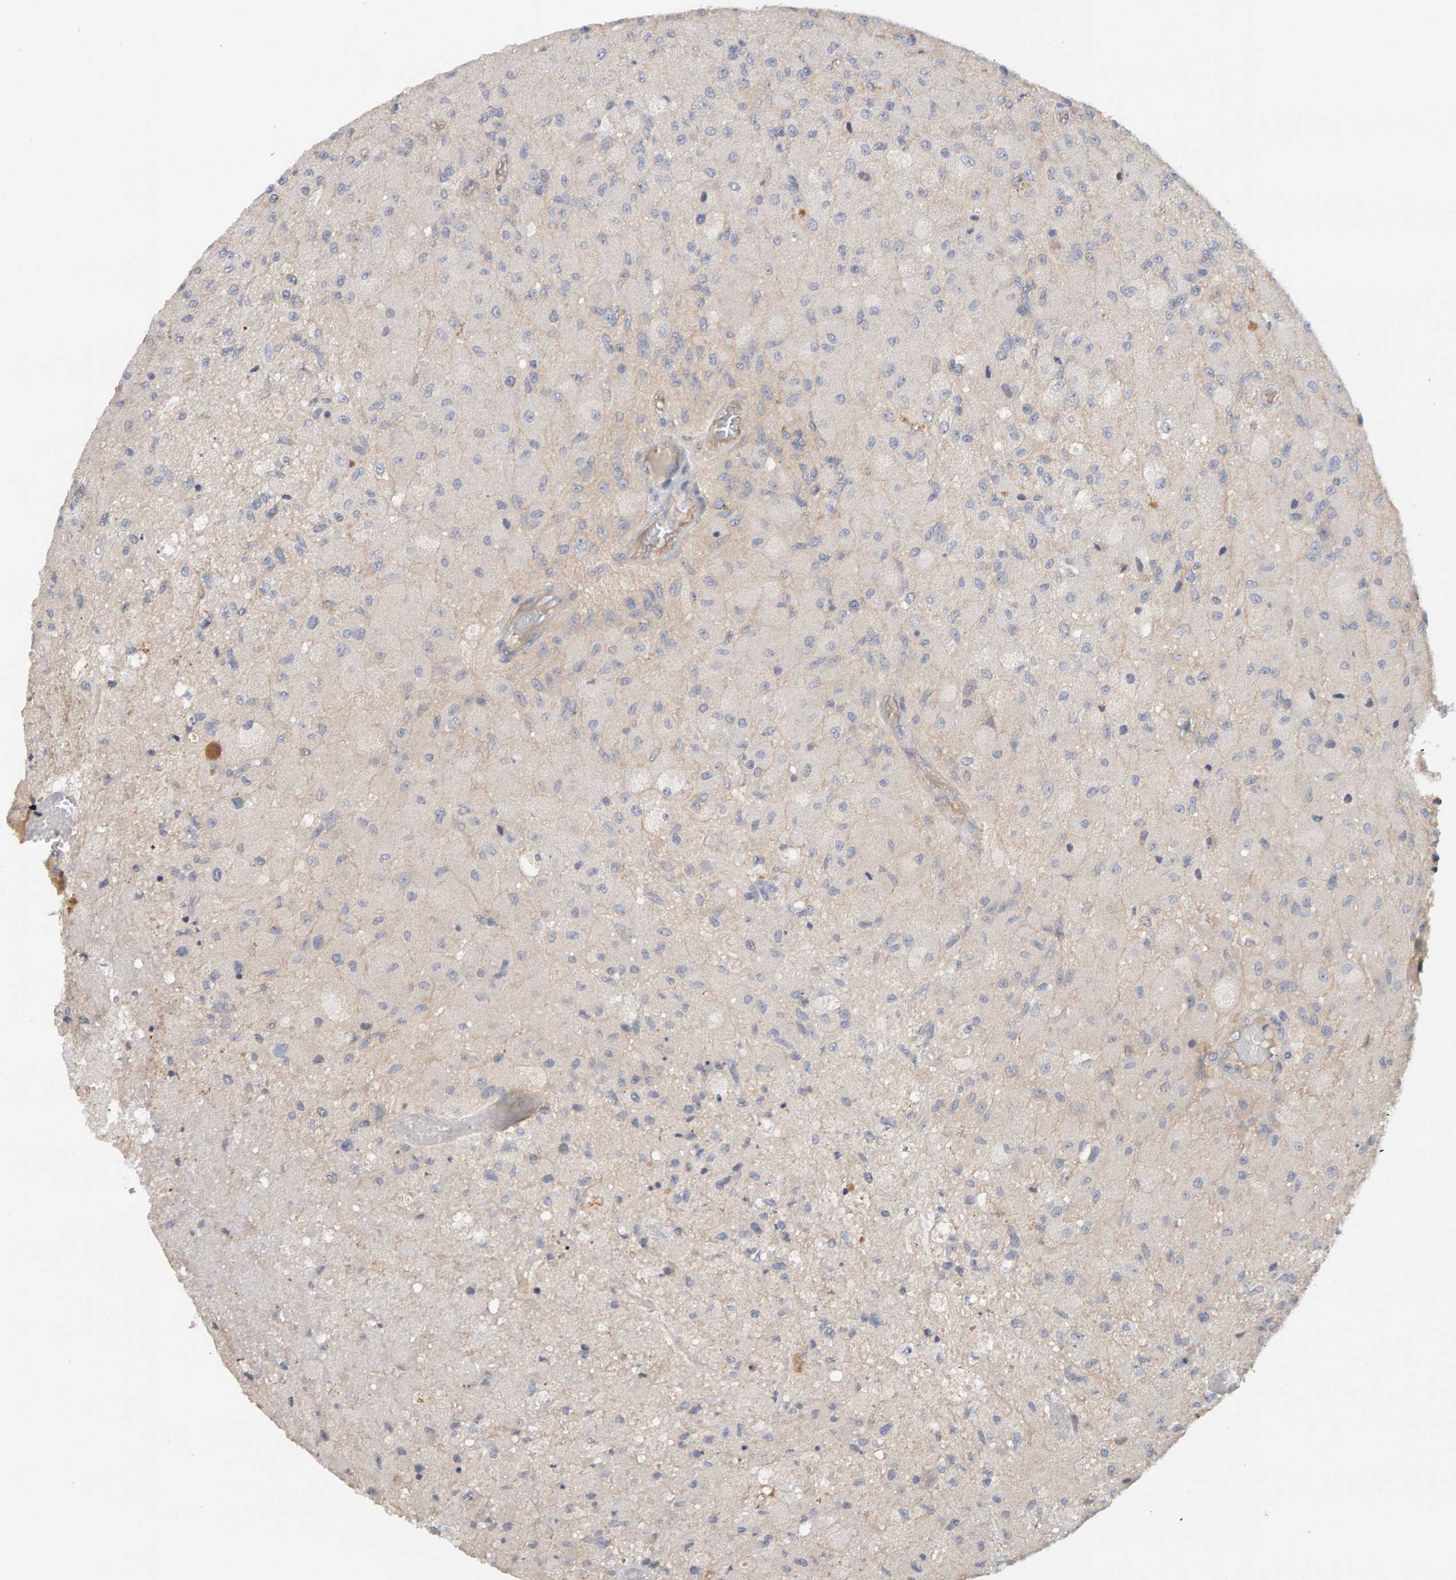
{"staining": {"intensity": "negative", "quantity": "none", "location": "none"}, "tissue": "glioma", "cell_type": "Tumor cells", "image_type": "cancer", "snomed": [{"axis": "morphology", "description": "Normal tissue, NOS"}, {"axis": "morphology", "description": "Glioma, malignant, High grade"}, {"axis": "topography", "description": "Cerebral cortex"}], "caption": "Tumor cells are negative for brown protein staining in malignant glioma (high-grade). (Stains: DAB (3,3'-diaminobenzidine) immunohistochemistry with hematoxylin counter stain, Microscopy: brightfield microscopy at high magnification).", "gene": "PPP1R16A", "patient": {"sex": "male", "age": 77}}